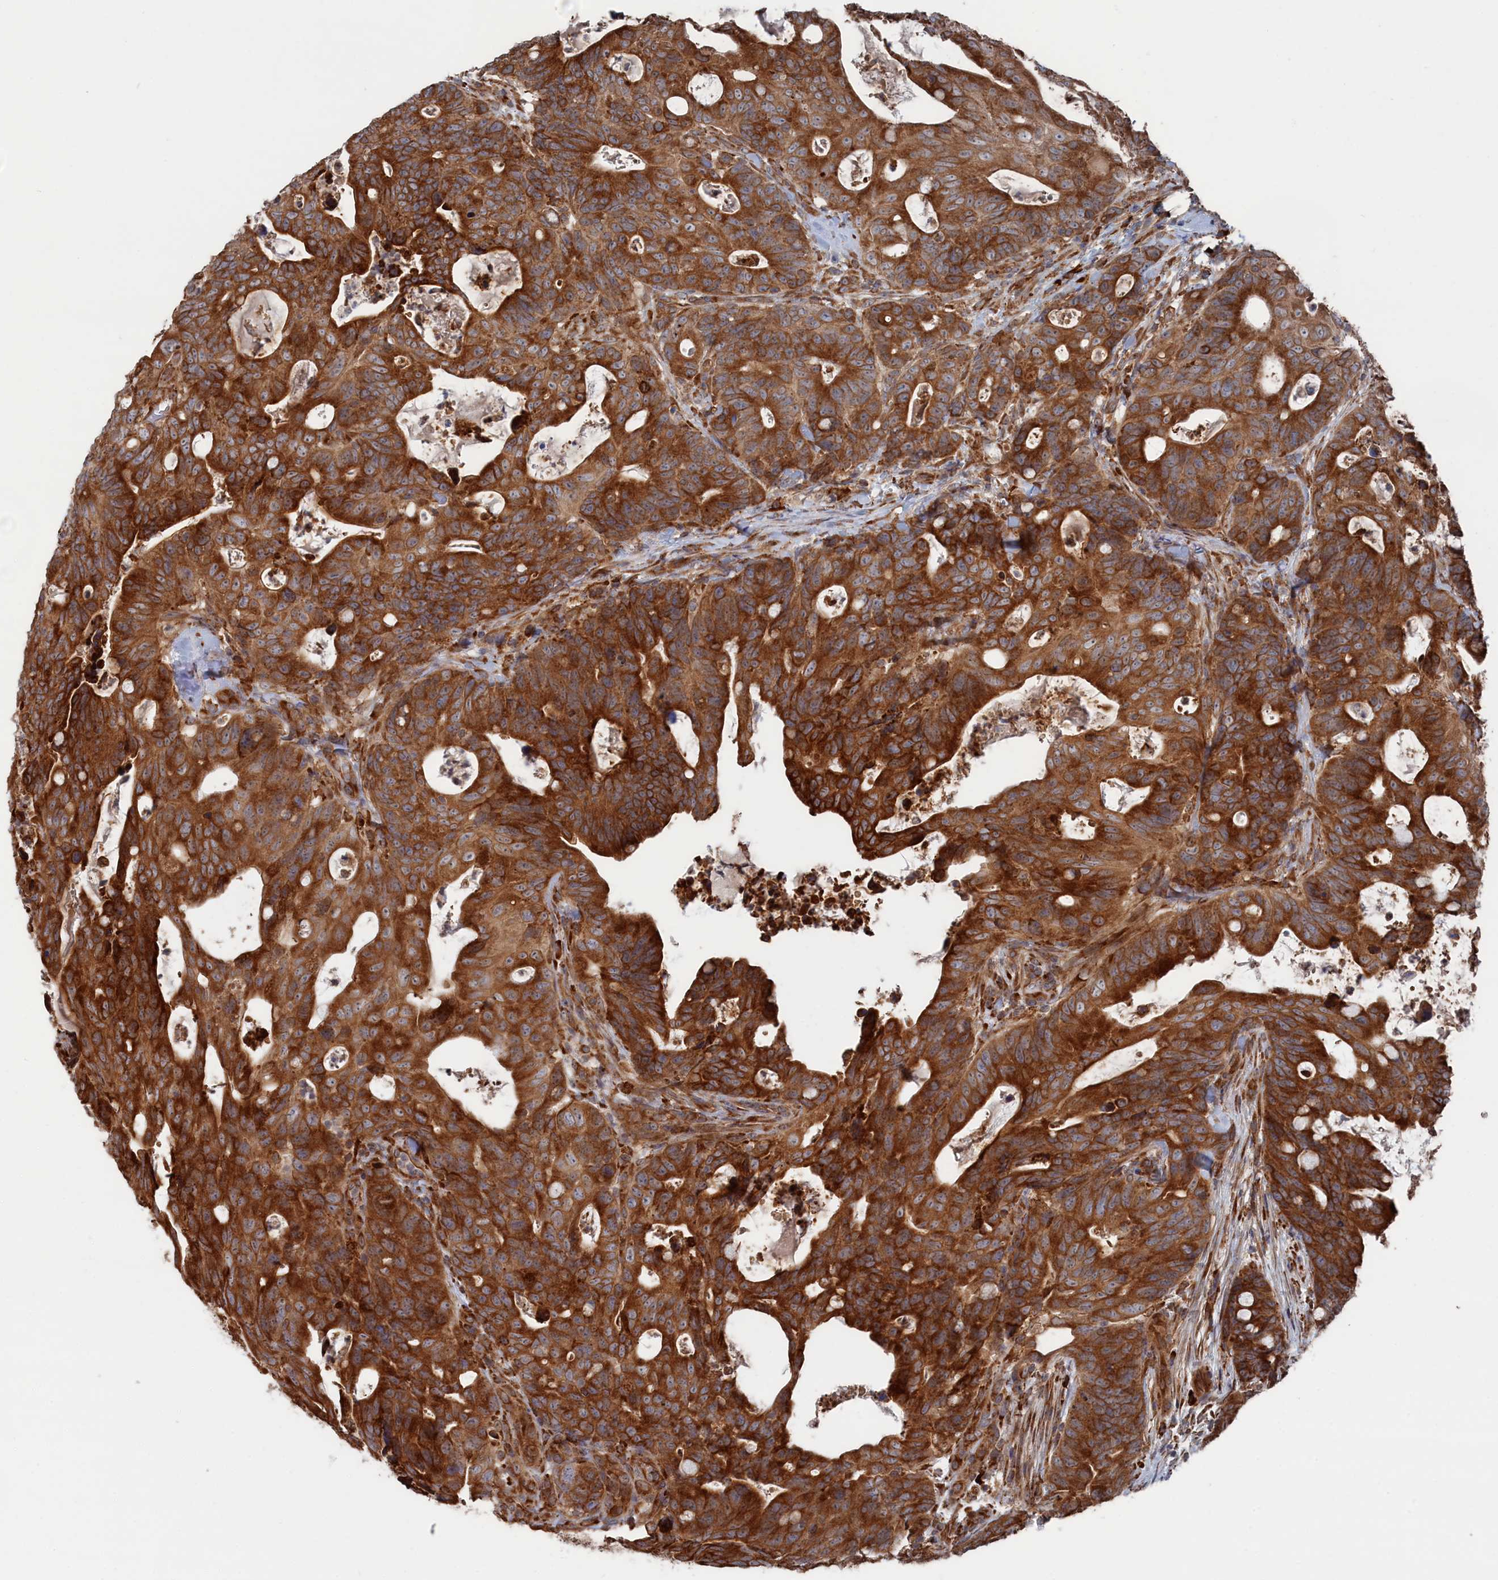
{"staining": {"intensity": "strong", "quantity": ">75%", "location": "cytoplasmic/membranous"}, "tissue": "colorectal cancer", "cell_type": "Tumor cells", "image_type": "cancer", "snomed": [{"axis": "morphology", "description": "Adenocarcinoma, NOS"}, {"axis": "topography", "description": "Colon"}], "caption": "Immunohistochemical staining of human colorectal cancer (adenocarcinoma) demonstrates high levels of strong cytoplasmic/membranous protein staining in about >75% of tumor cells.", "gene": "BPIFB6", "patient": {"sex": "female", "age": 82}}